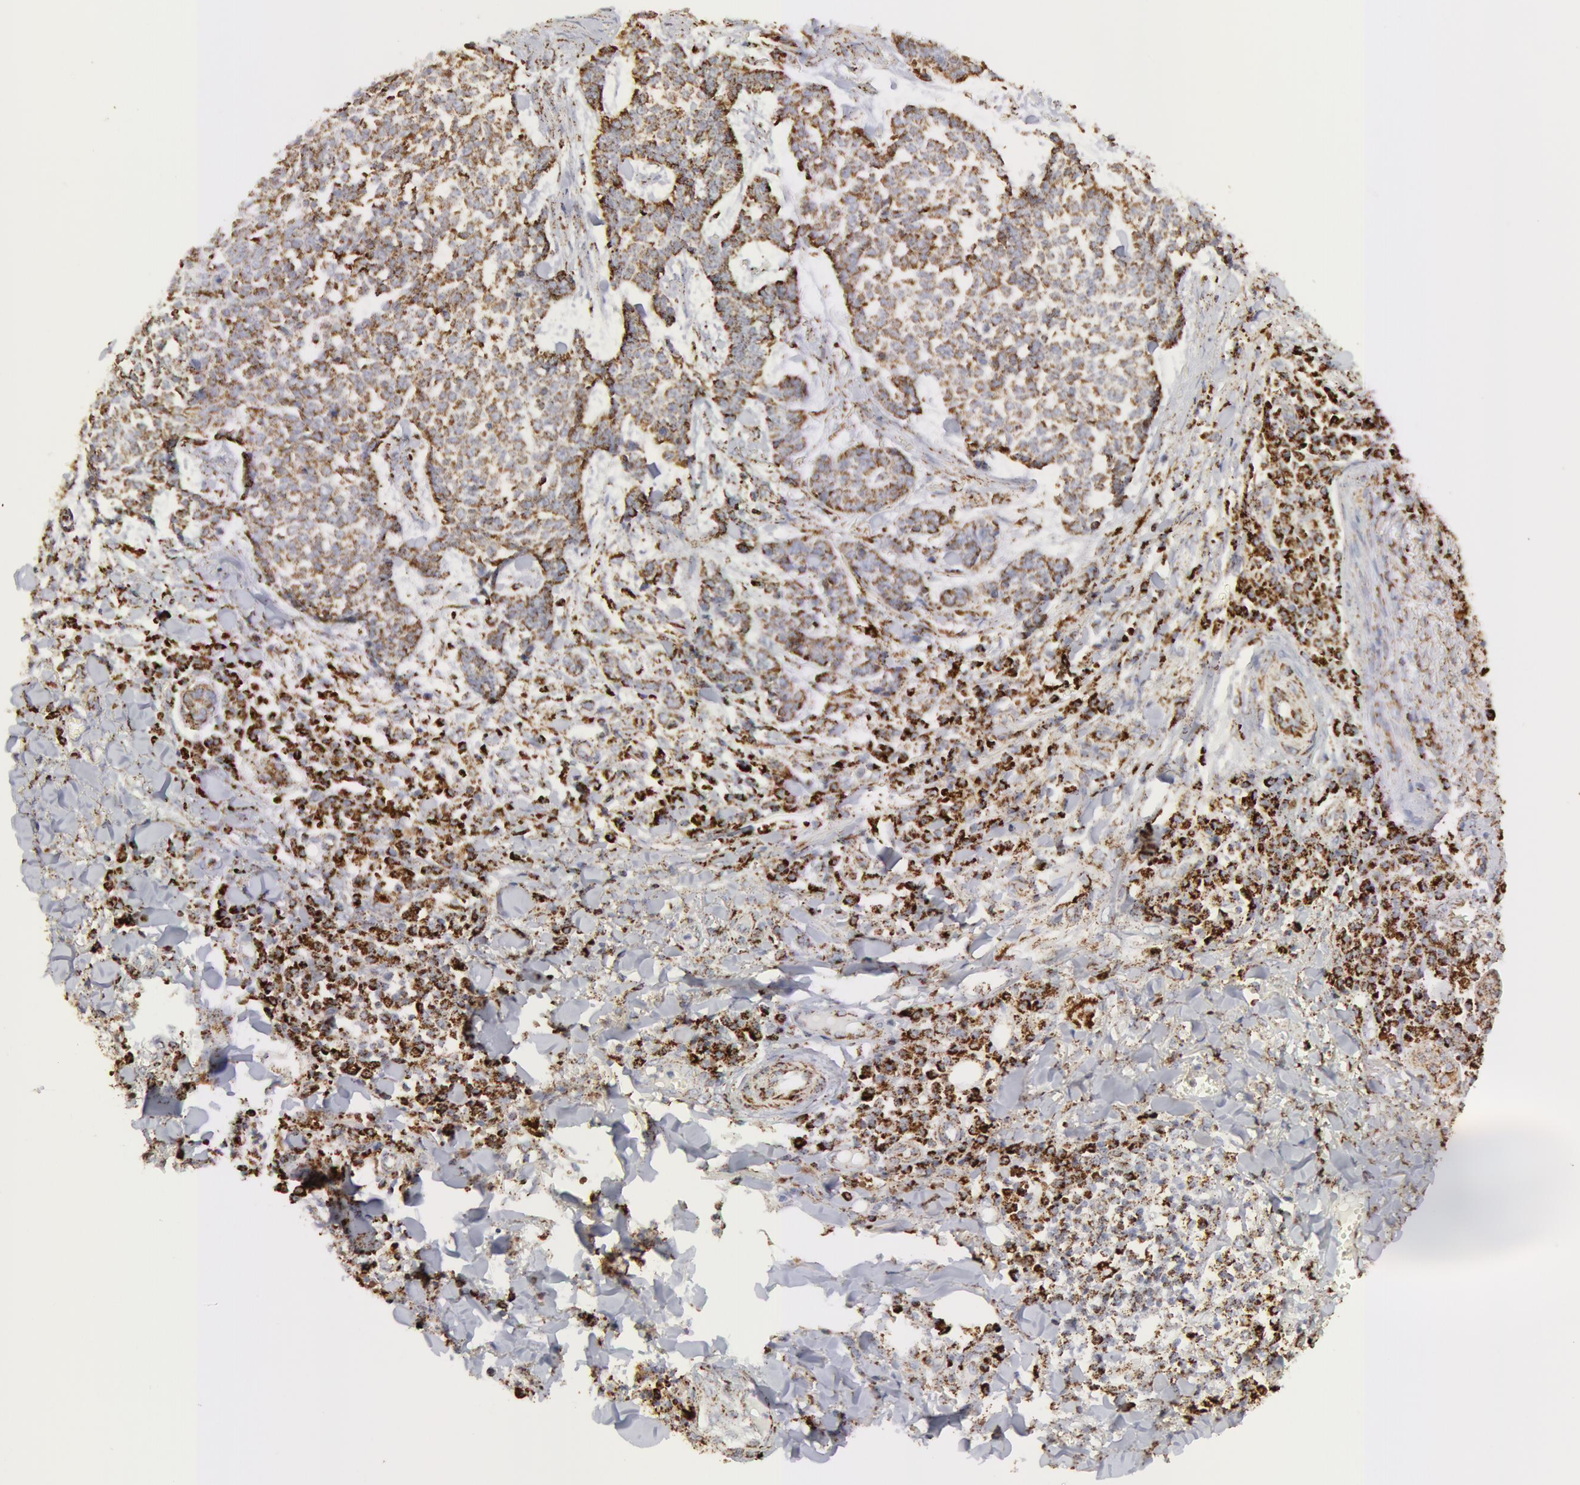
{"staining": {"intensity": "moderate", "quantity": "25%-75%", "location": "cytoplasmic/membranous"}, "tissue": "skin cancer", "cell_type": "Tumor cells", "image_type": "cancer", "snomed": [{"axis": "morphology", "description": "Basal cell carcinoma"}, {"axis": "topography", "description": "Skin"}], "caption": "The immunohistochemical stain labels moderate cytoplasmic/membranous staining in tumor cells of skin basal cell carcinoma tissue.", "gene": "ATP5F1B", "patient": {"sex": "female", "age": 89}}